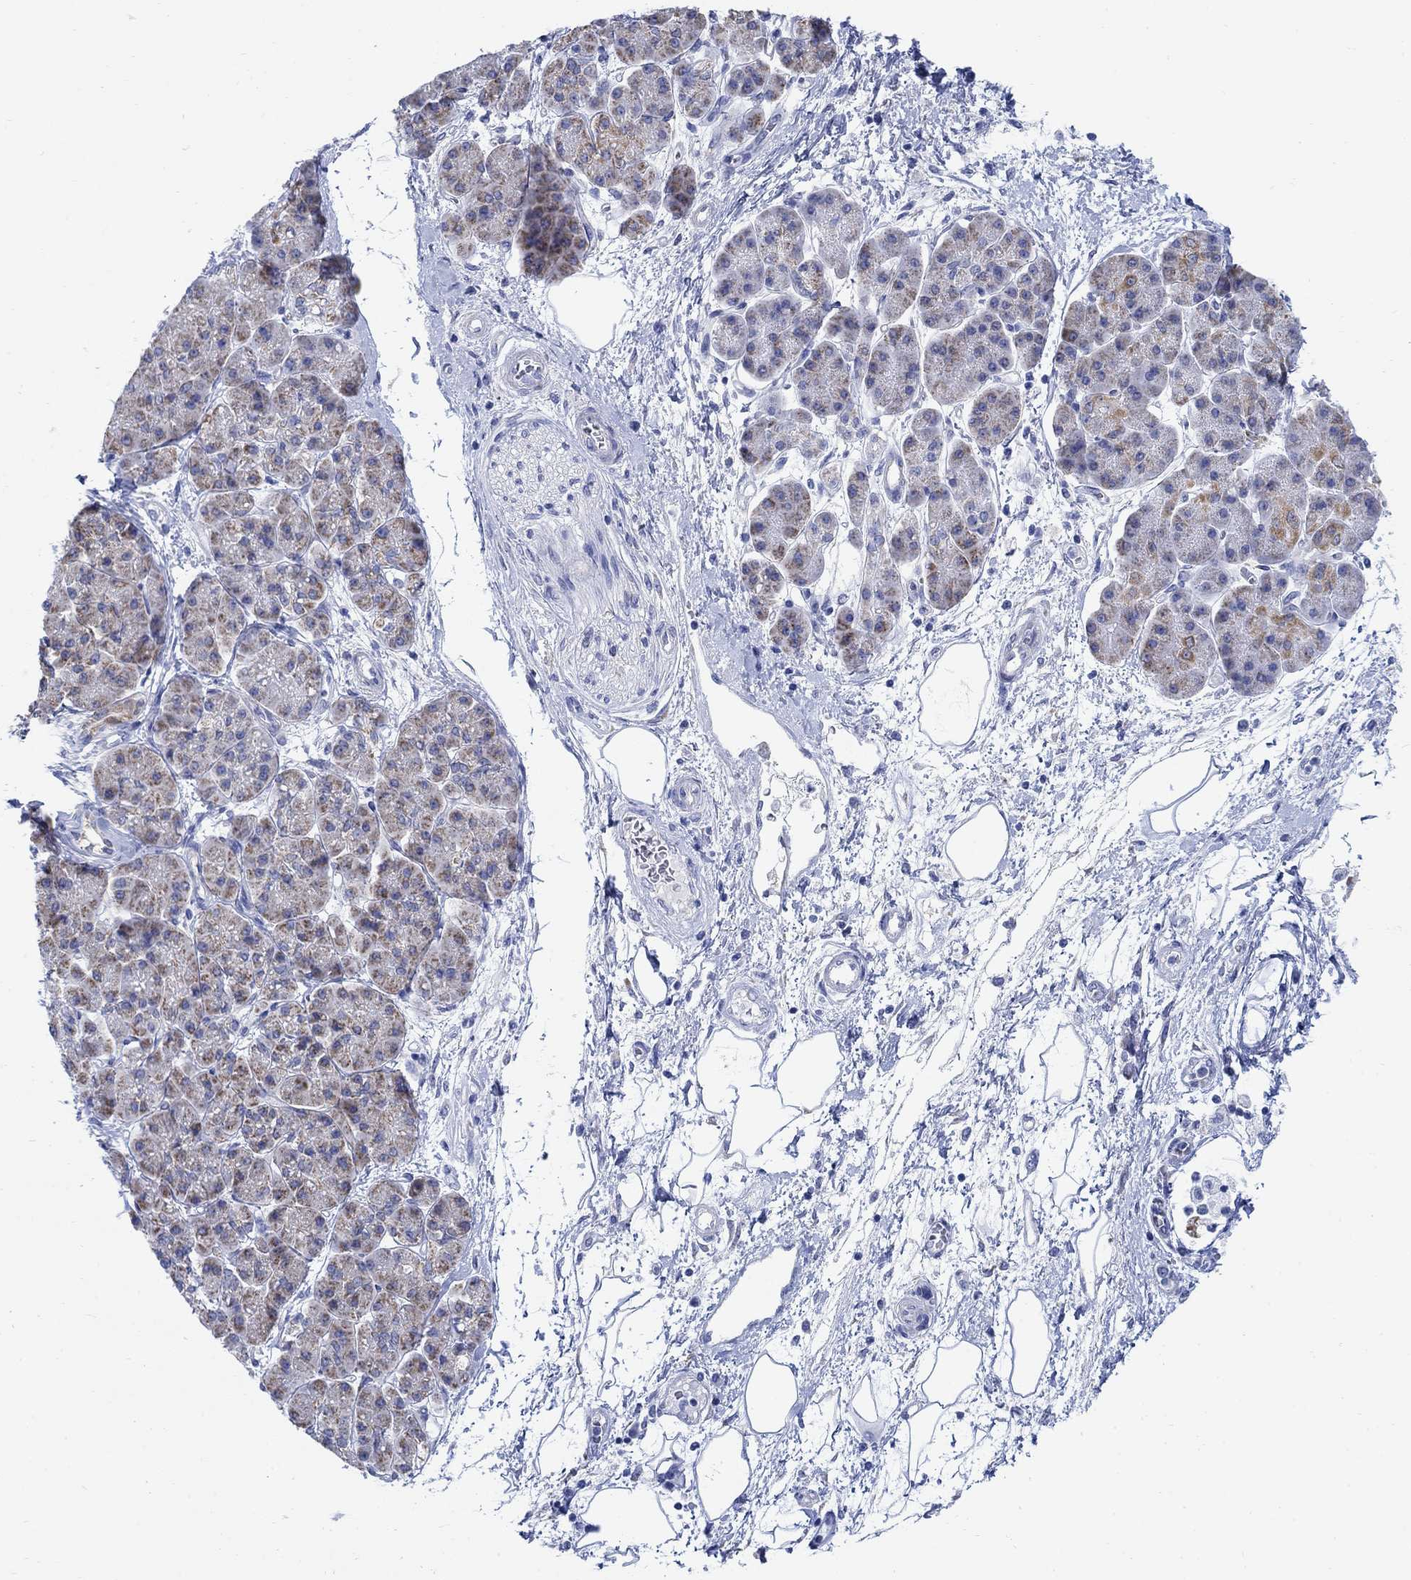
{"staining": {"intensity": "moderate", "quantity": "25%-75%", "location": "cytoplasmic/membranous"}, "tissue": "pancreatic cancer", "cell_type": "Tumor cells", "image_type": "cancer", "snomed": [{"axis": "morphology", "description": "Adenocarcinoma, NOS"}, {"axis": "topography", "description": "Pancreas"}], "caption": "Human adenocarcinoma (pancreatic) stained with a protein marker demonstrates moderate staining in tumor cells.", "gene": "ZDHHC14", "patient": {"sex": "female", "age": 73}}